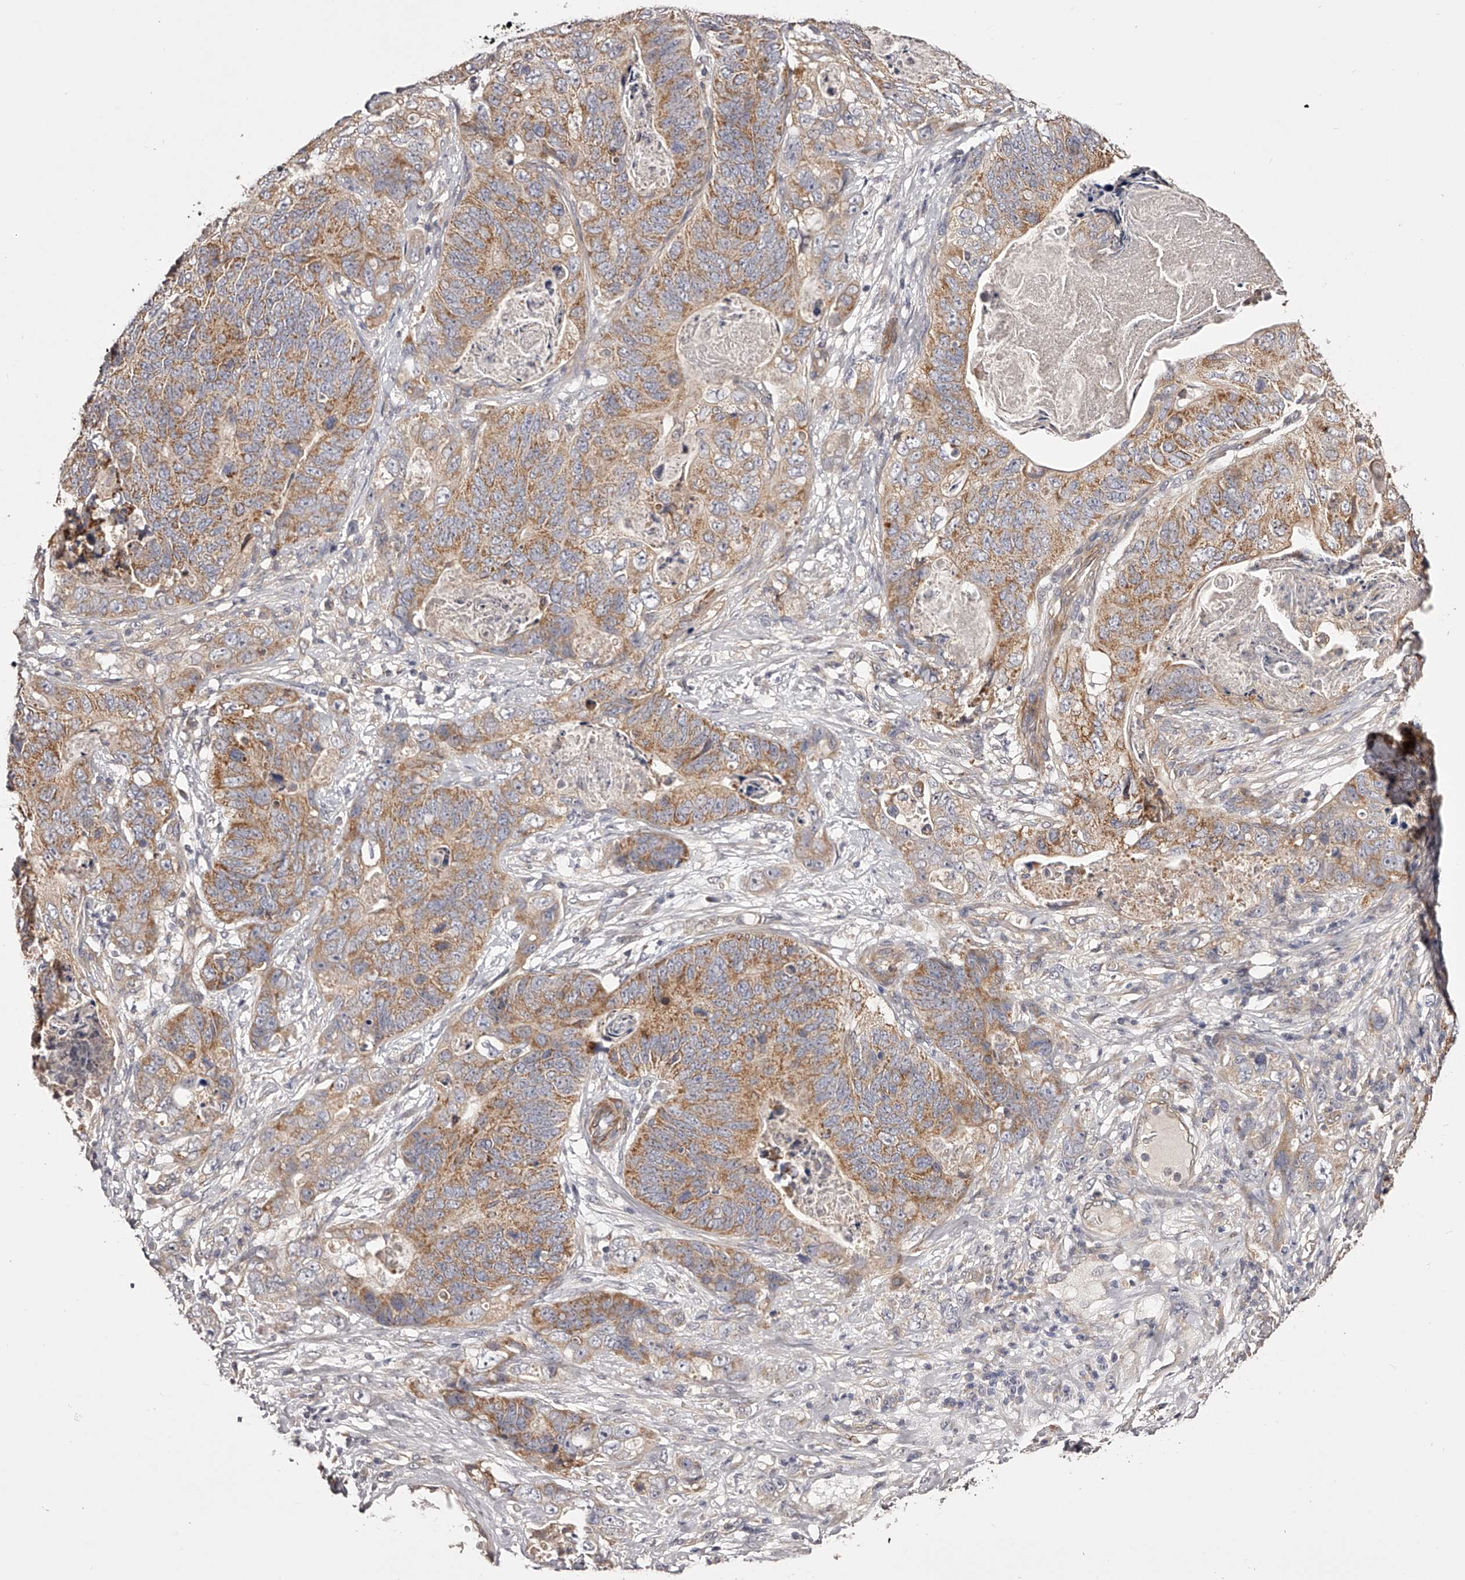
{"staining": {"intensity": "moderate", "quantity": ">75%", "location": "cytoplasmic/membranous"}, "tissue": "stomach cancer", "cell_type": "Tumor cells", "image_type": "cancer", "snomed": [{"axis": "morphology", "description": "Normal tissue, NOS"}, {"axis": "morphology", "description": "Adenocarcinoma, NOS"}, {"axis": "topography", "description": "Stomach"}], "caption": "An image of stomach cancer (adenocarcinoma) stained for a protein displays moderate cytoplasmic/membranous brown staining in tumor cells.", "gene": "ODF2L", "patient": {"sex": "female", "age": 89}}